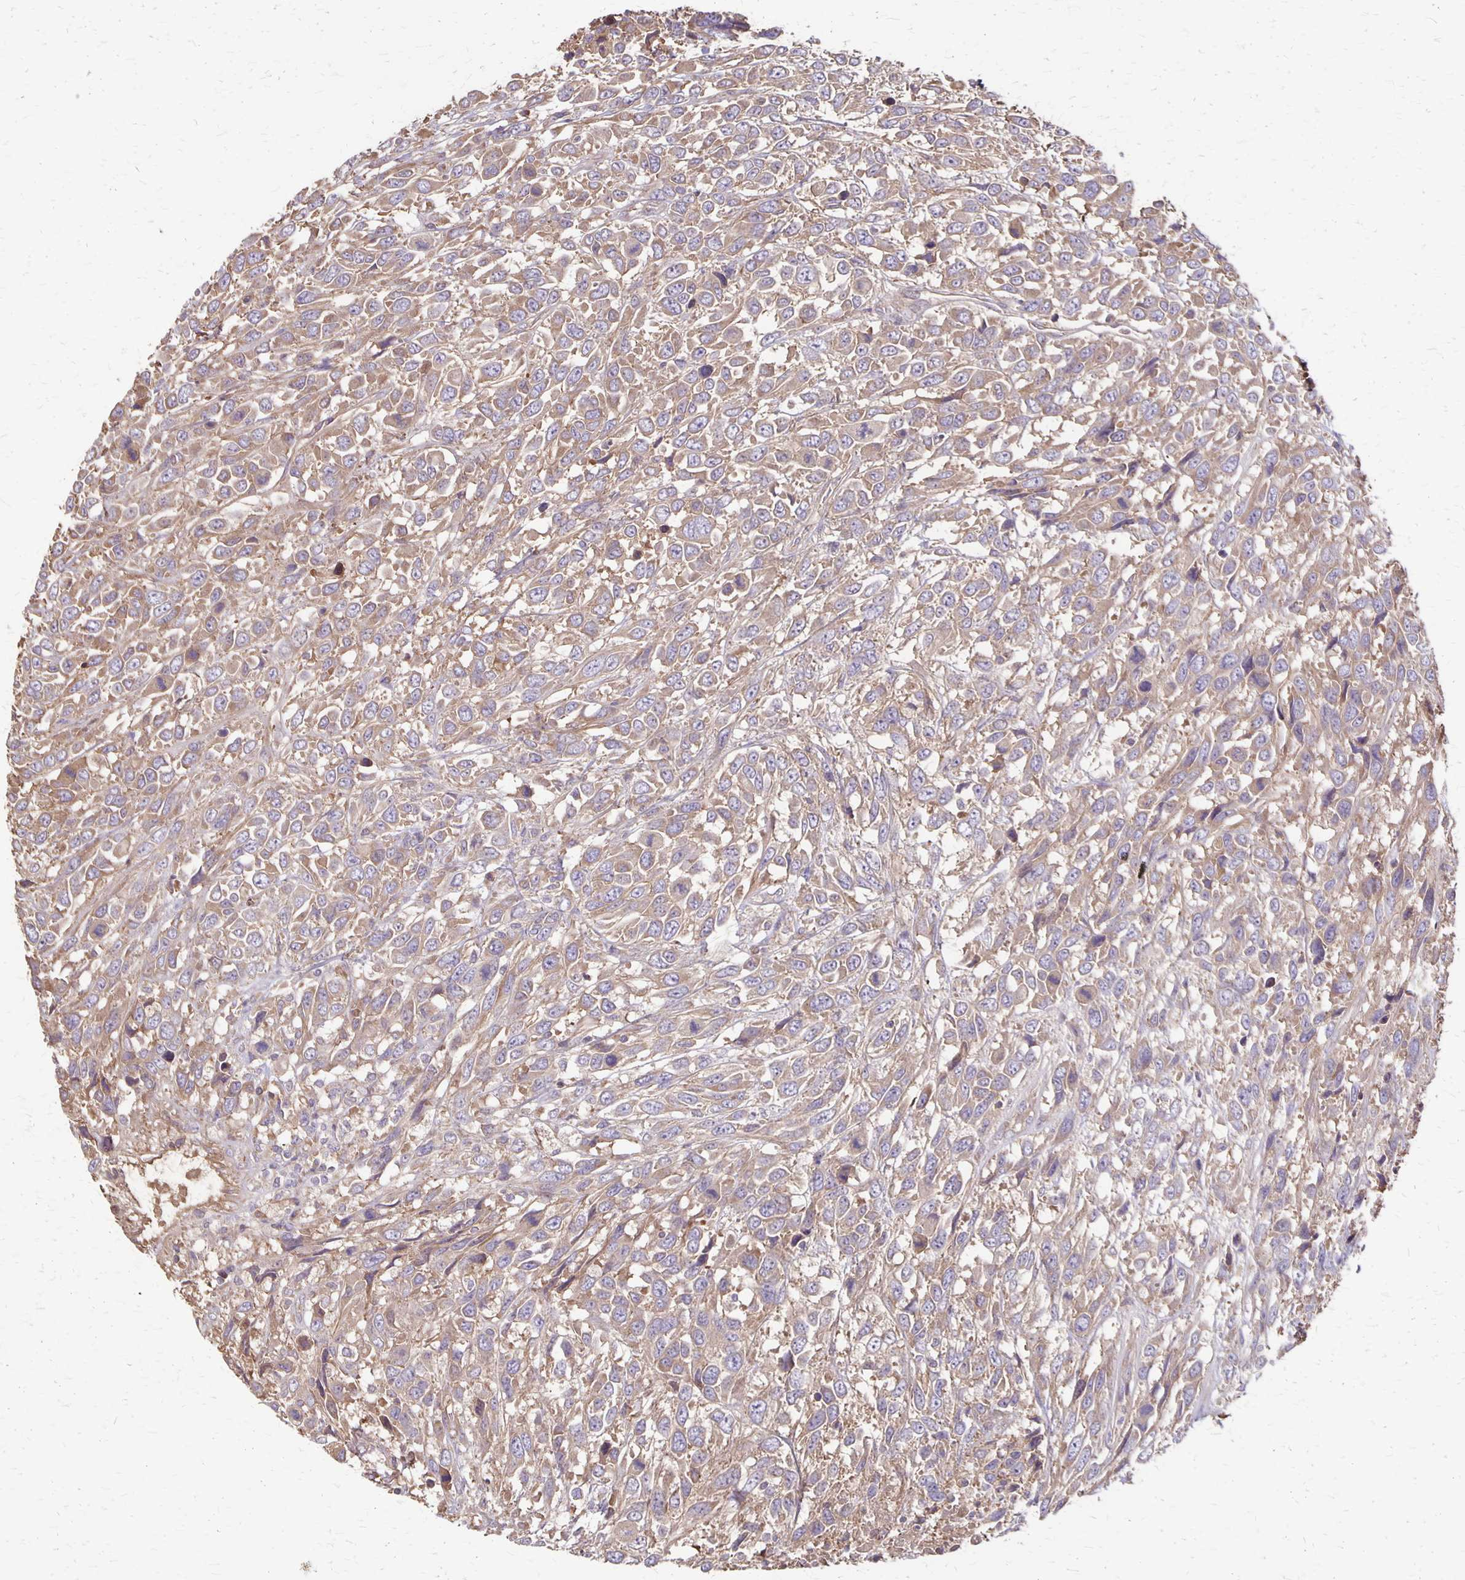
{"staining": {"intensity": "weak", "quantity": ">75%", "location": "cytoplasmic/membranous"}, "tissue": "urothelial cancer", "cell_type": "Tumor cells", "image_type": "cancer", "snomed": [{"axis": "morphology", "description": "Urothelial carcinoma, High grade"}, {"axis": "topography", "description": "Urinary bladder"}], "caption": "Urothelial cancer stained for a protein shows weak cytoplasmic/membranous positivity in tumor cells.", "gene": "PROM2", "patient": {"sex": "female", "age": 70}}